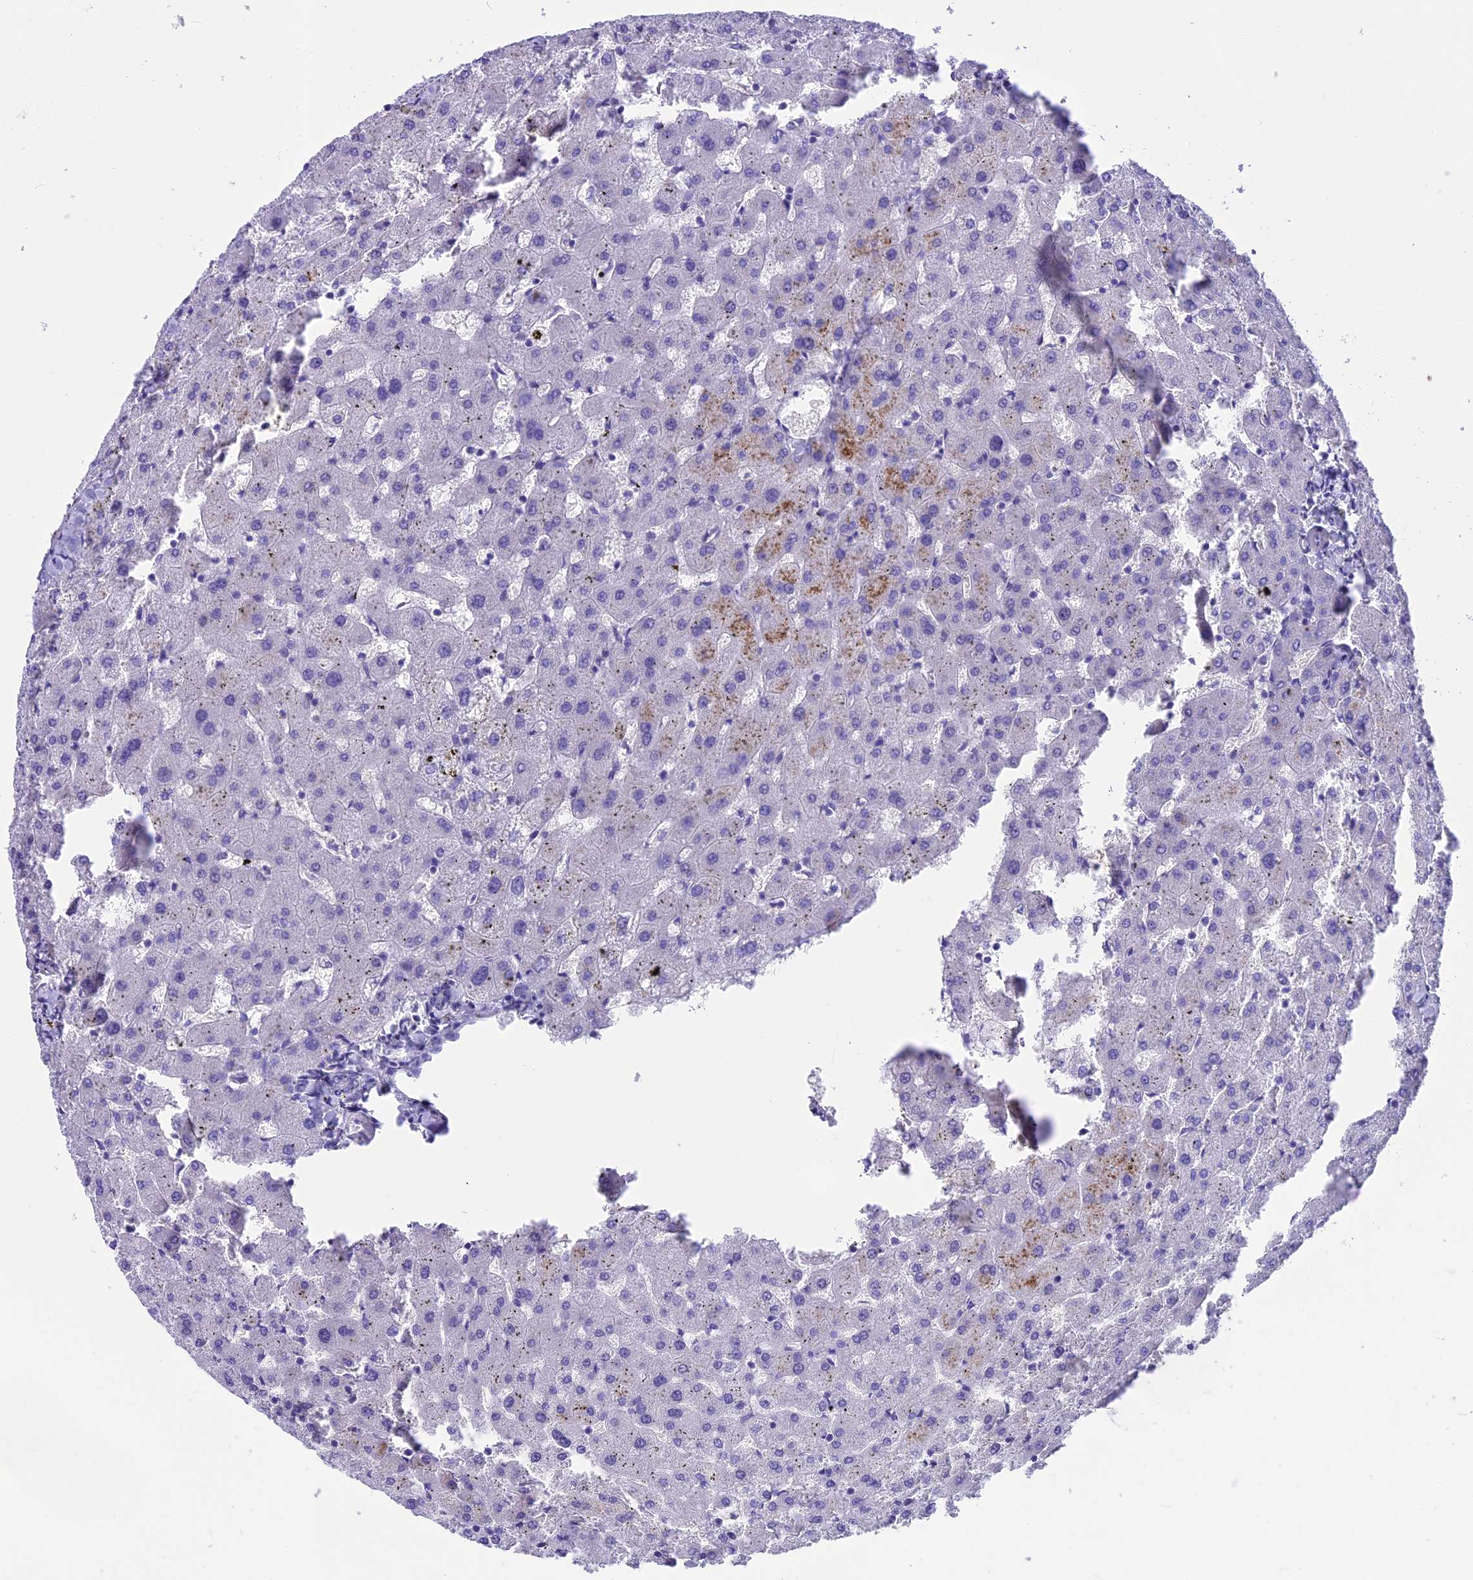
{"staining": {"intensity": "negative", "quantity": "none", "location": "none"}, "tissue": "liver", "cell_type": "Cholangiocytes", "image_type": "normal", "snomed": [{"axis": "morphology", "description": "Normal tissue, NOS"}, {"axis": "topography", "description": "Liver"}], "caption": "Immunohistochemical staining of benign liver exhibits no significant expression in cholangiocytes.", "gene": "PRR15", "patient": {"sex": "female", "age": 63}}